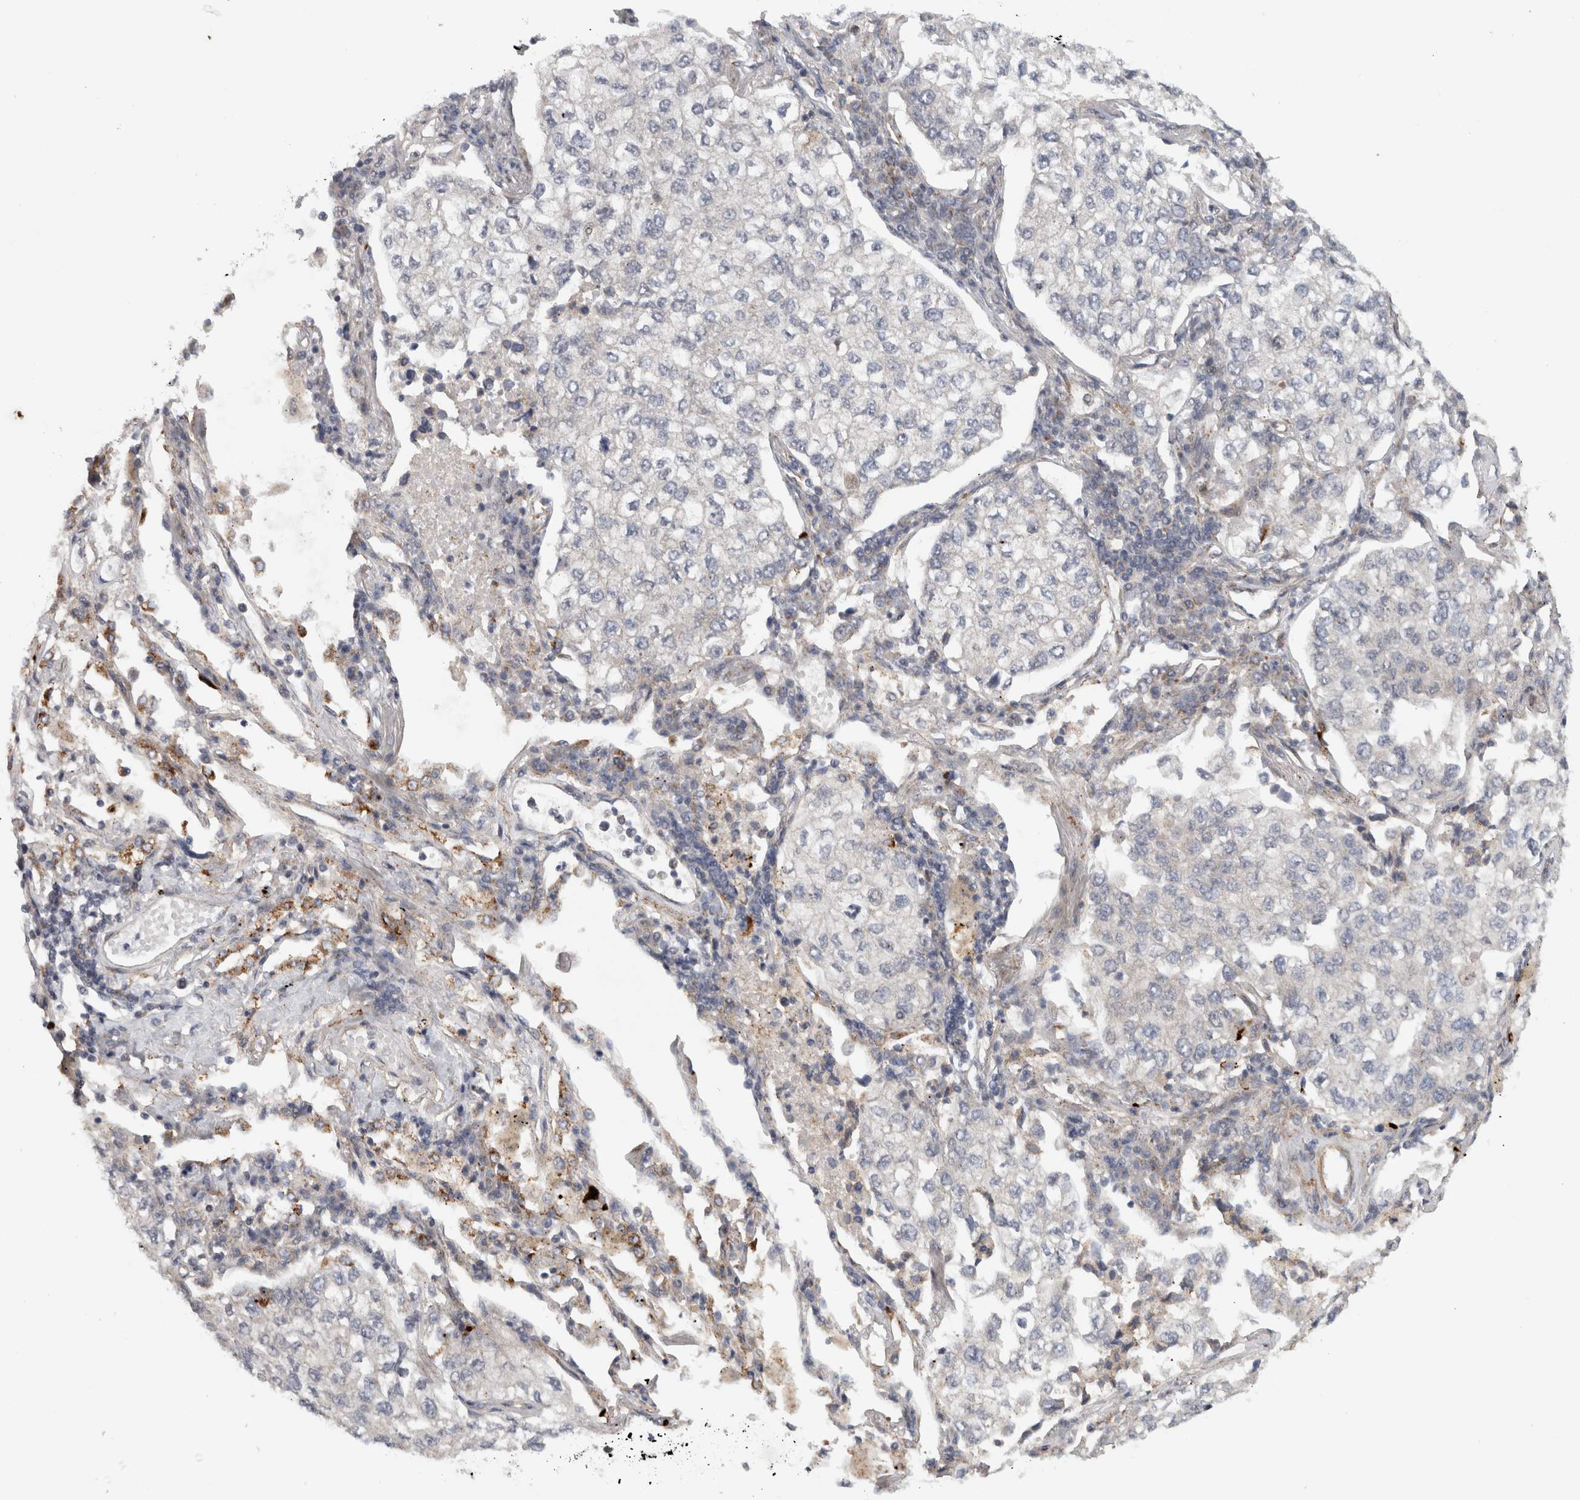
{"staining": {"intensity": "negative", "quantity": "none", "location": "none"}, "tissue": "lung cancer", "cell_type": "Tumor cells", "image_type": "cancer", "snomed": [{"axis": "morphology", "description": "Adenocarcinoma, NOS"}, {"axis": "topography", "description": "Lung"}], "caption": "Lung cancer was stained to show a protein in brown. There is no significant expression in tumor cells. The staining is performed using DAB brown chromogen with nuclei counter-stained in using hematoxylin.", "gene": "KDM8", "patient": {"sex": "male", "age": 63}}